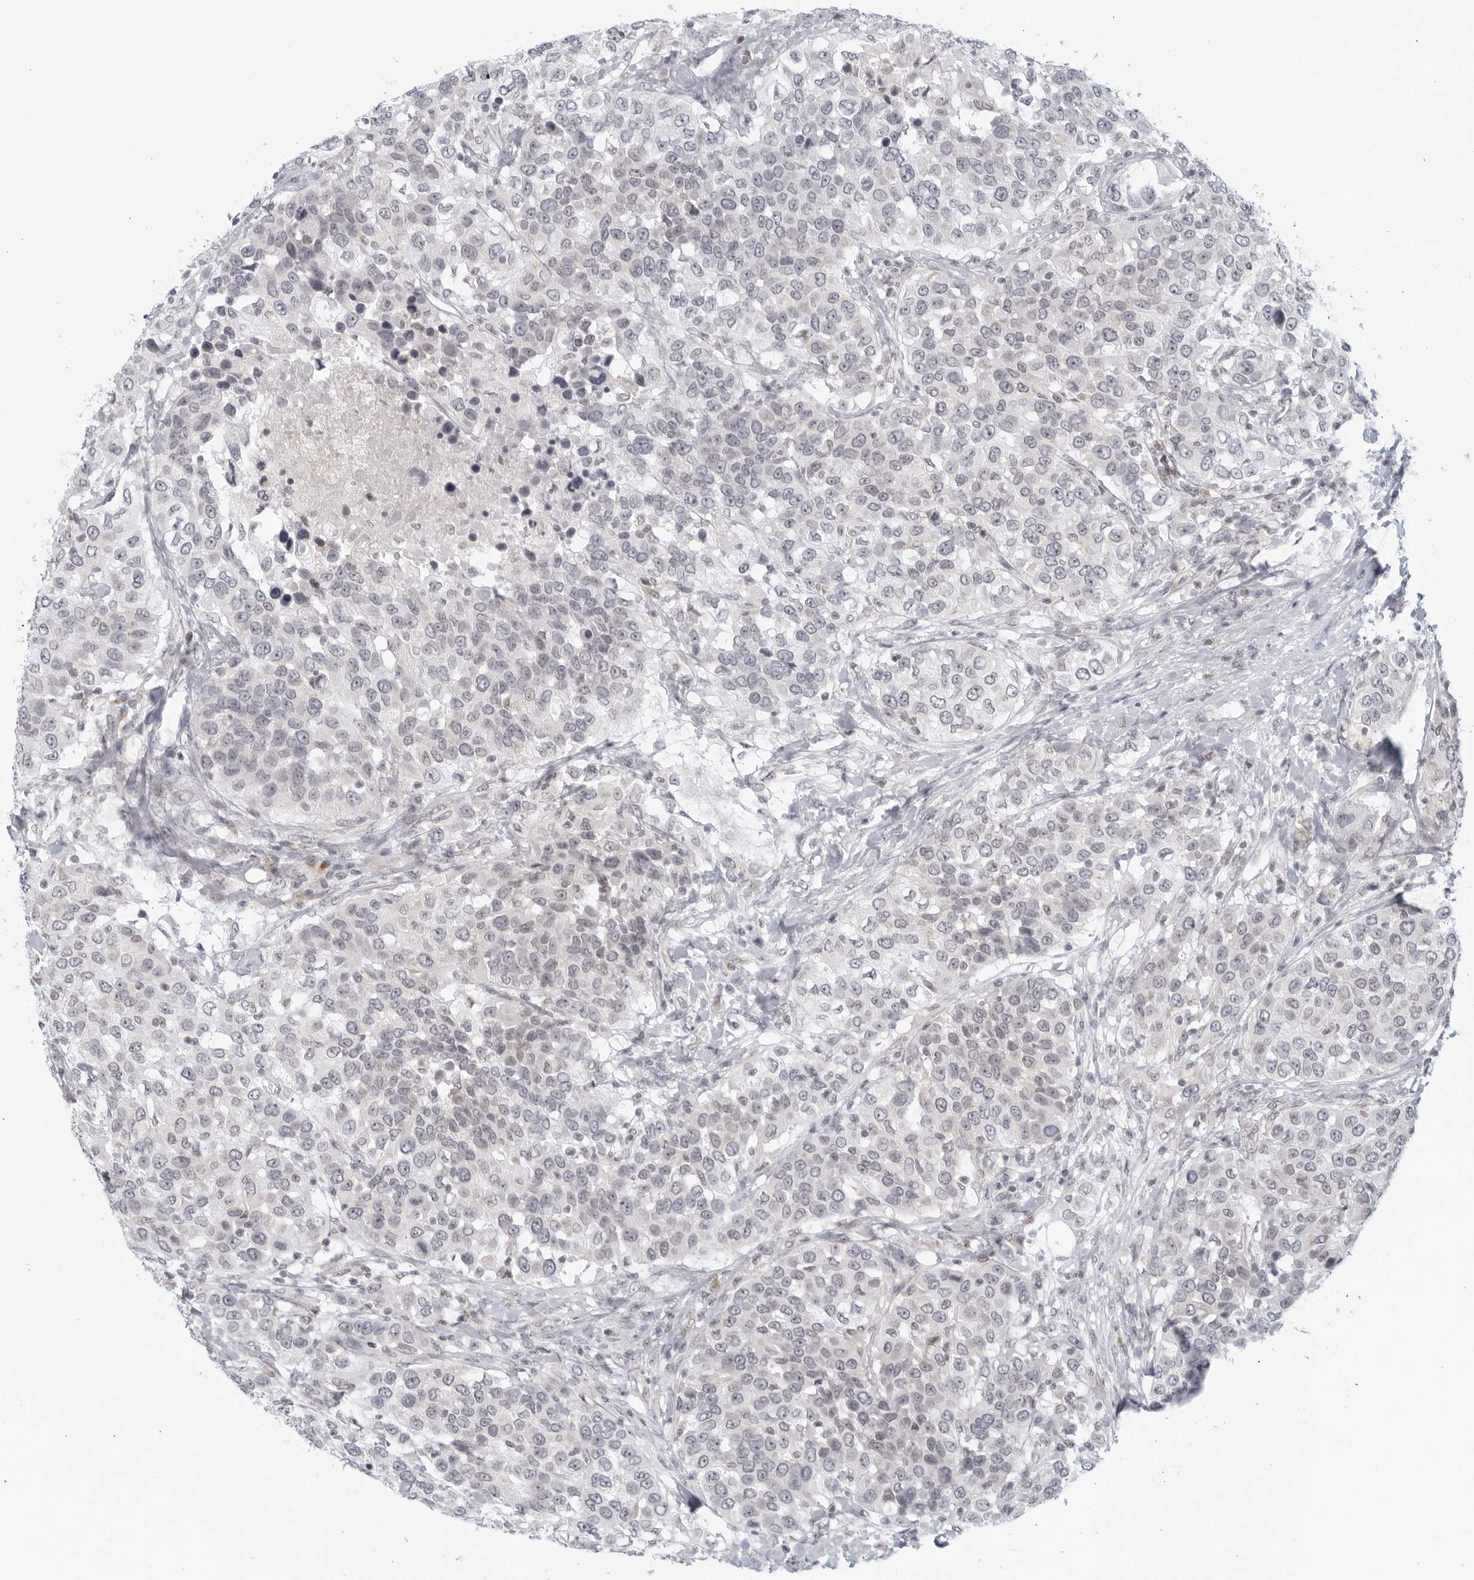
{"staining": {"intensity": "negative", "quantity": "none", "location": "none"}, "tissue": "urothelial cancer", "cell_type": "Tumor cells", "image_type": "cancer", "snomed": [{"axis": "morphology", "description": "Urothelial carcinoma, High grade"}, {"axis": "topography", "description": "Urinary bladder"}], "caption": "Tumor cells are negative for protein expression in human urothelial cancer. (Stains: DAB immunohistochemistry (IHC) with hematoxylin counter stain, Microscopy: brightfield microscopy at high magnification).", "gene": "WDTC1", "patient": {"sex": "female", "age": 80}}